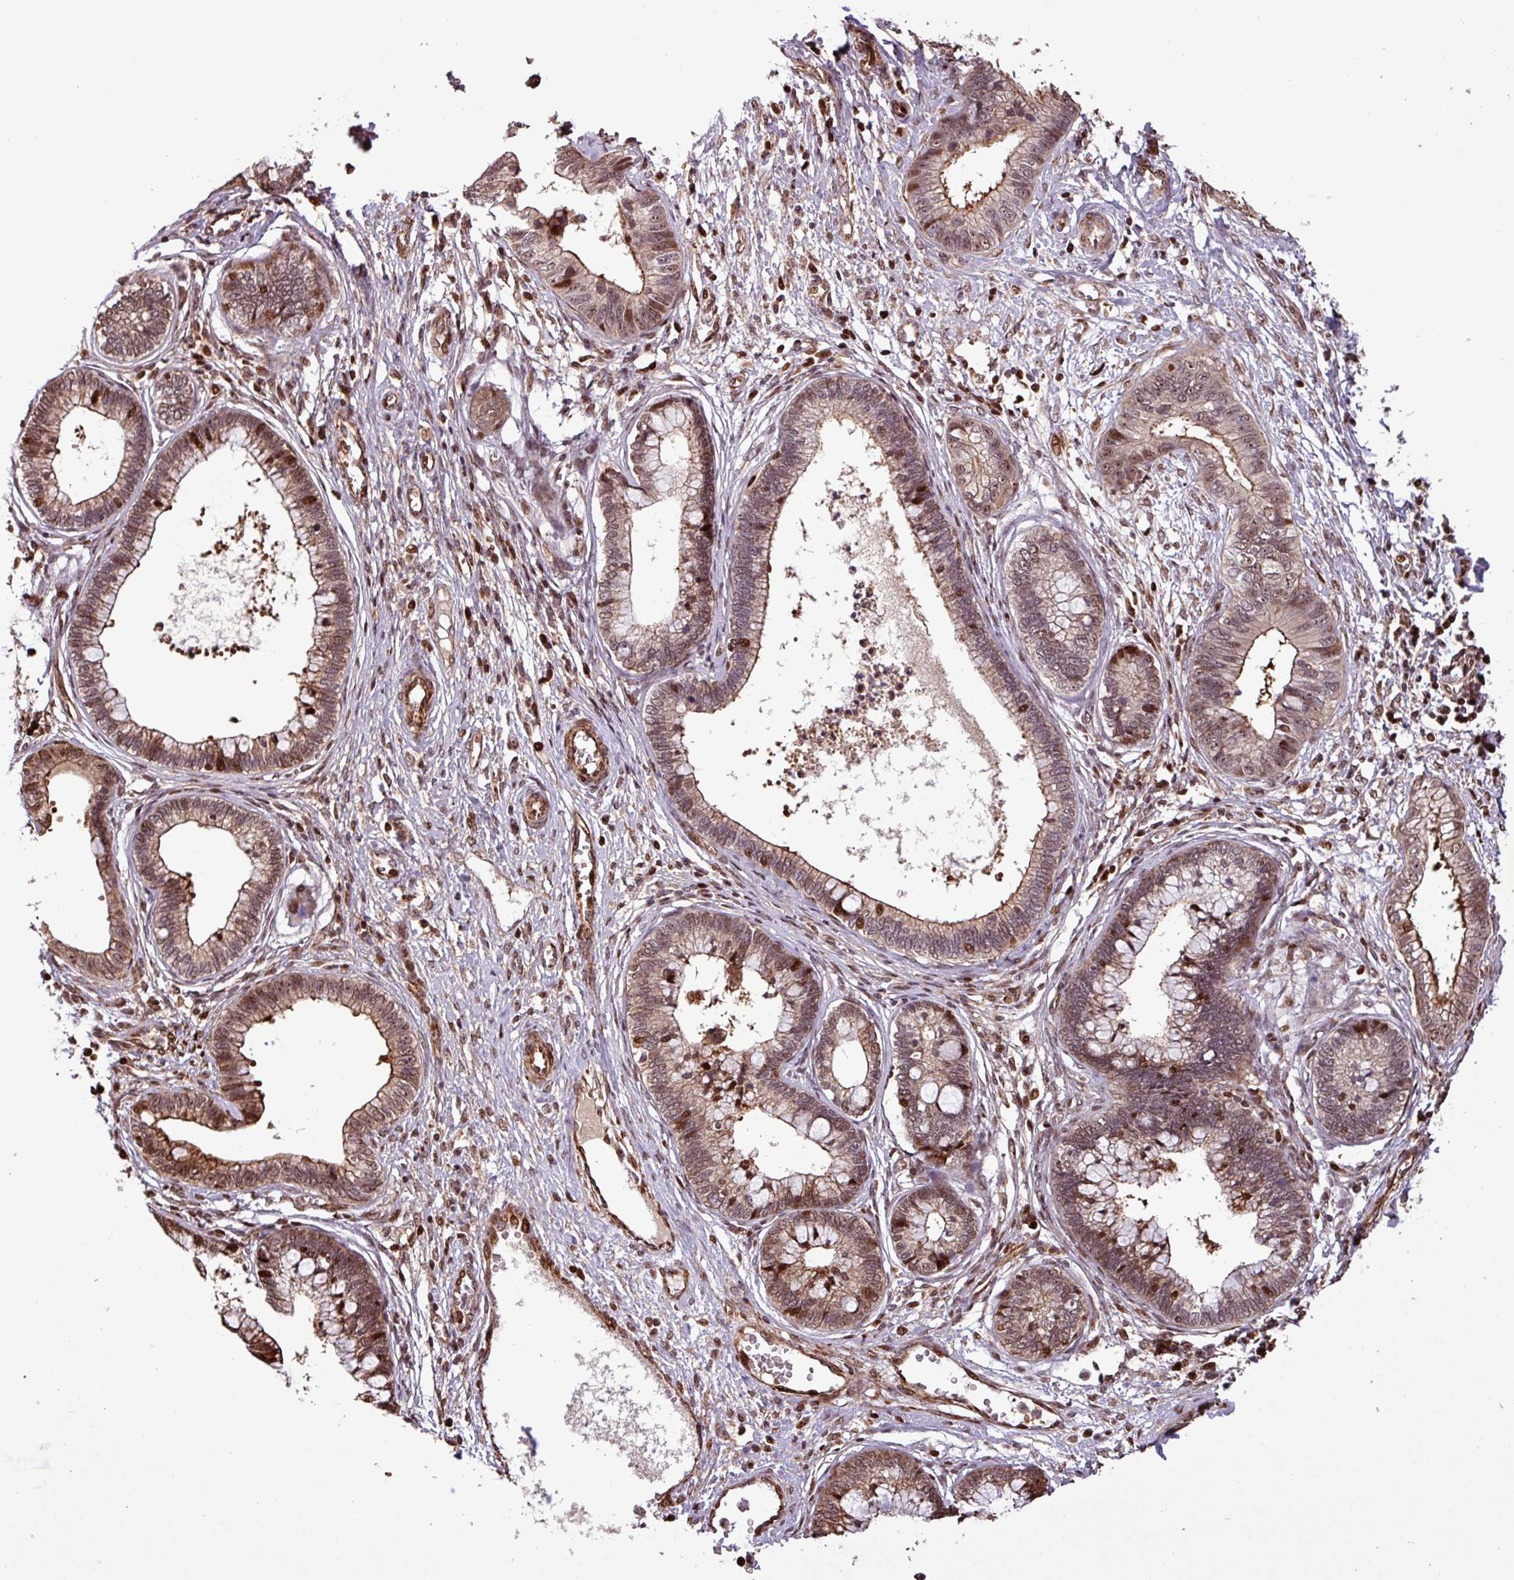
{"staining": {"intensity": "moderate", "quantity": "25%-75%", "location": "nuclear"}, "tissue": "cervical cancer", "cell_type": "Tumor cells", "image_type": "cancer", "snomed": [{"axis": "morphology", "description": "Adenocarcinoma, NOS"}, {"axis": "topography", "description": "Cervix"}], "caption": "Cervical cancer (adenocarcinoma) stained with DAB IHC shows medium levels of moderate nuclear positivity in approximately 25%-75% of tumor cells.", "gene": "SLC22A24", "patient": {"sex": "female", "age": 44}}